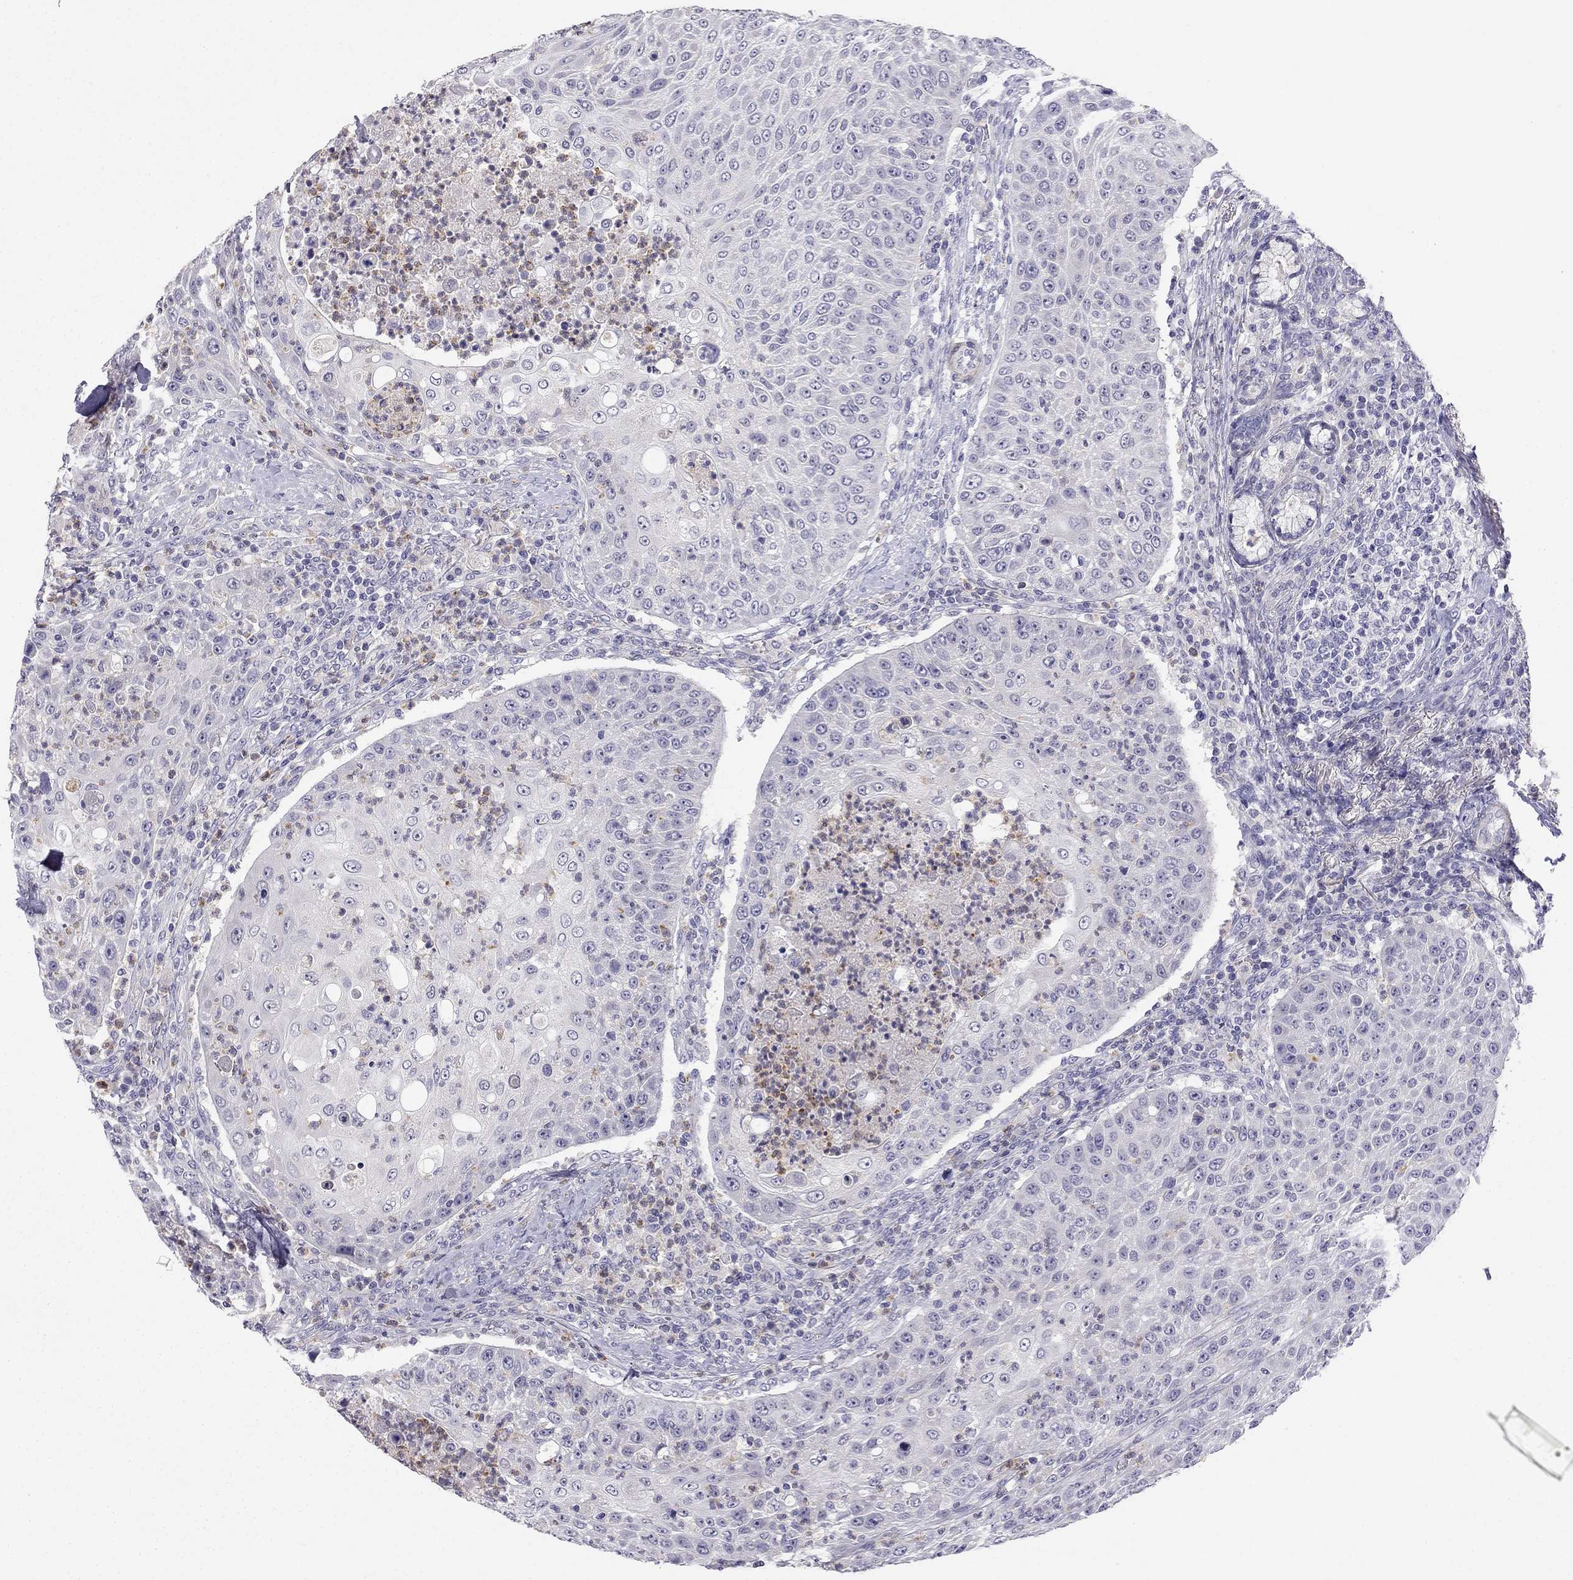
{"staining": {"intensity": "negative", "quantity": "none", "location": "none"}, "tissue": "head and neck cancer", "cell_type": "Tumor cells", "image_type": "cancer", "snomed": [{"axis": "morphology", "description": "Squamous cell carcinoma, NOS"}, {"axis": "topography", "description": "Head-Neck"}], "caption": "Tumor cells are negative for protein expression in human head and neck cancer (squamous cell carcinoma).", "gene": "C16orf89", "patient": {"sex": "male", "age": 69}}